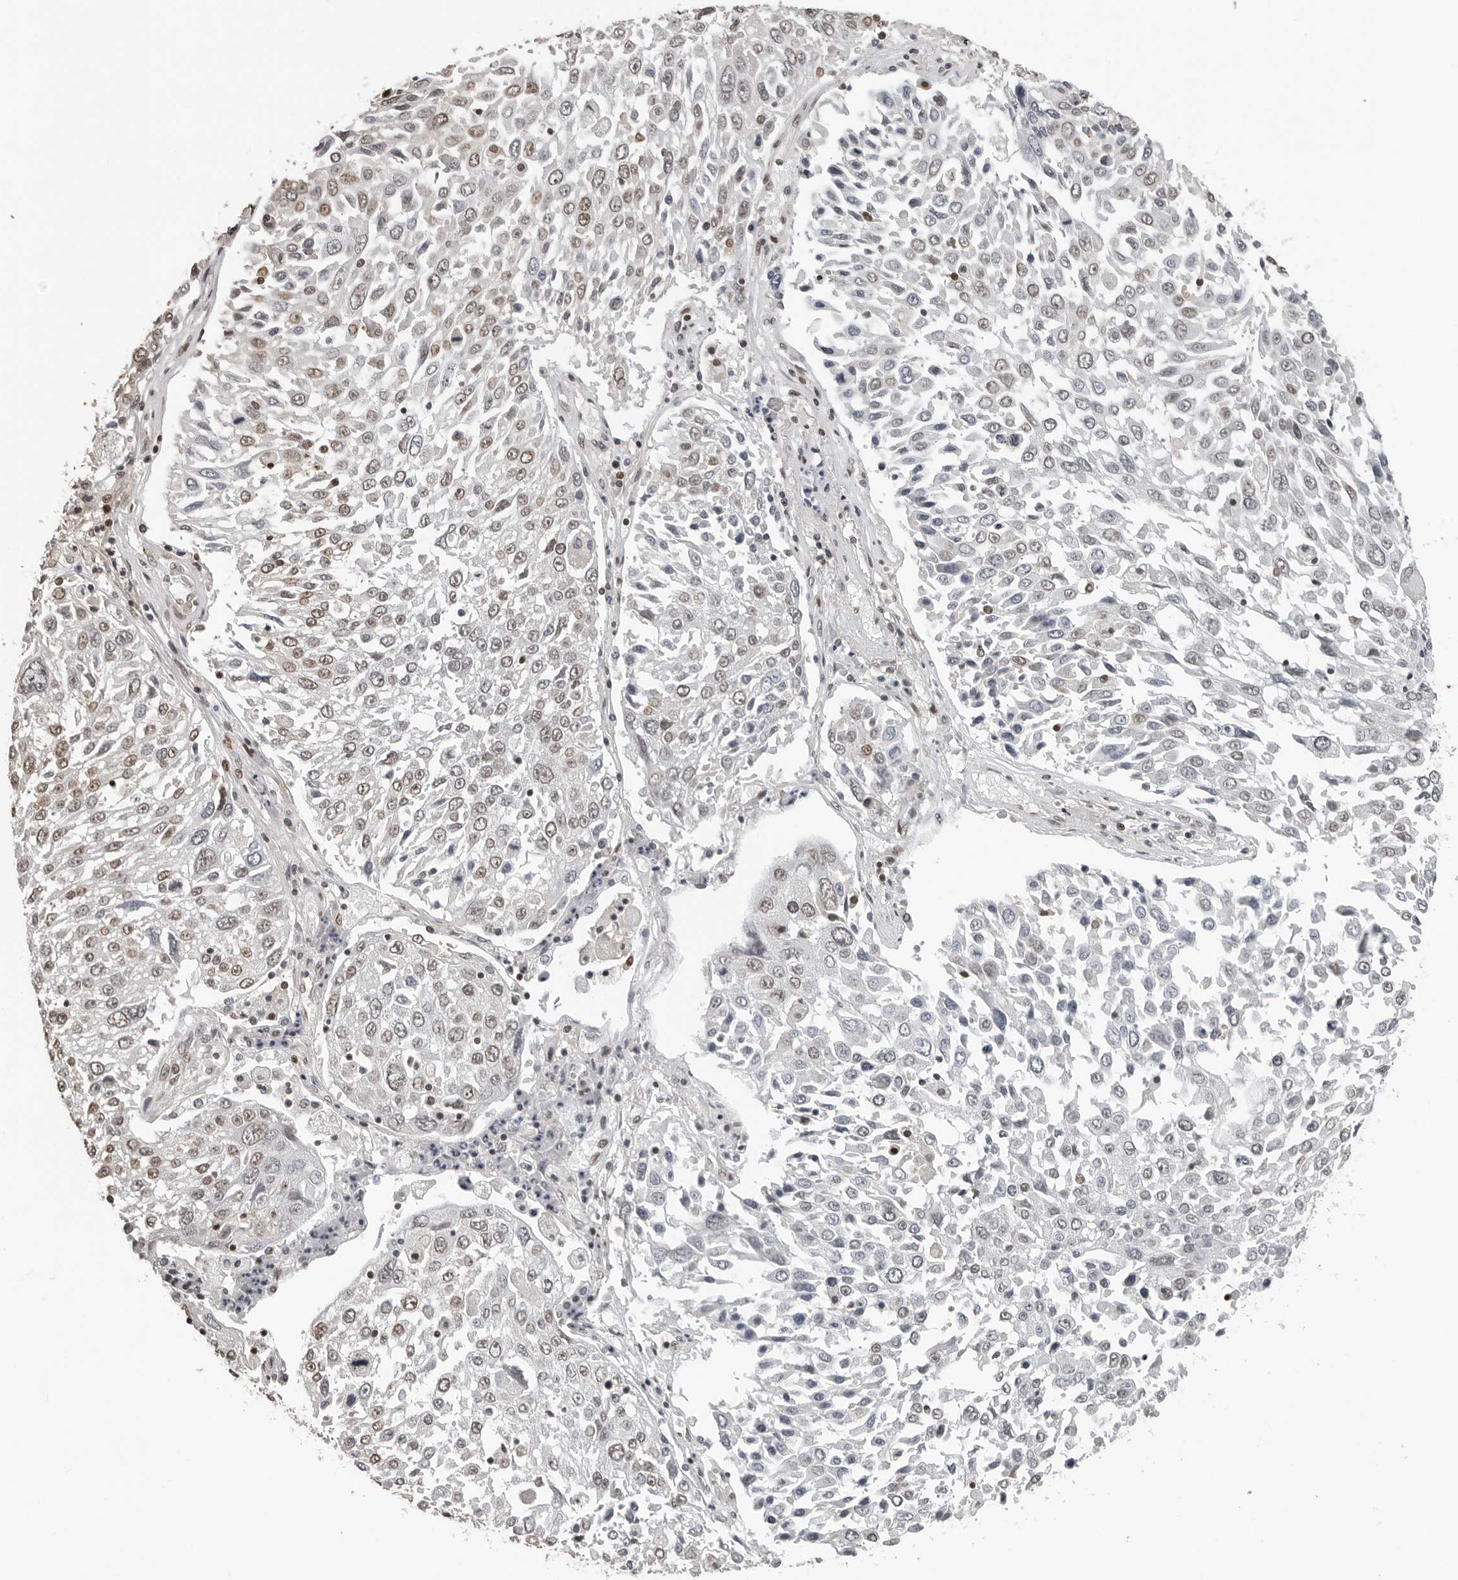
{"staining": {"intensity": "weak", "quantity": "25%-75%", "location": "nuclear"}, "tissue": "lung cancer", "cell_type": "Tumor cells", "image_type": "cancer", "snomed": [{"axis": "morphology", "description": "Squamous cell carcinoma, NOS"}, {"axis": "topography", "description": "Lung"}], "caption": "This is an image of IHC staining of lung cancer, which shows weak expression in the nuclear of tumor cells.", "gene": "ORC1", "patient": {"sex": "male", "age": 65}}